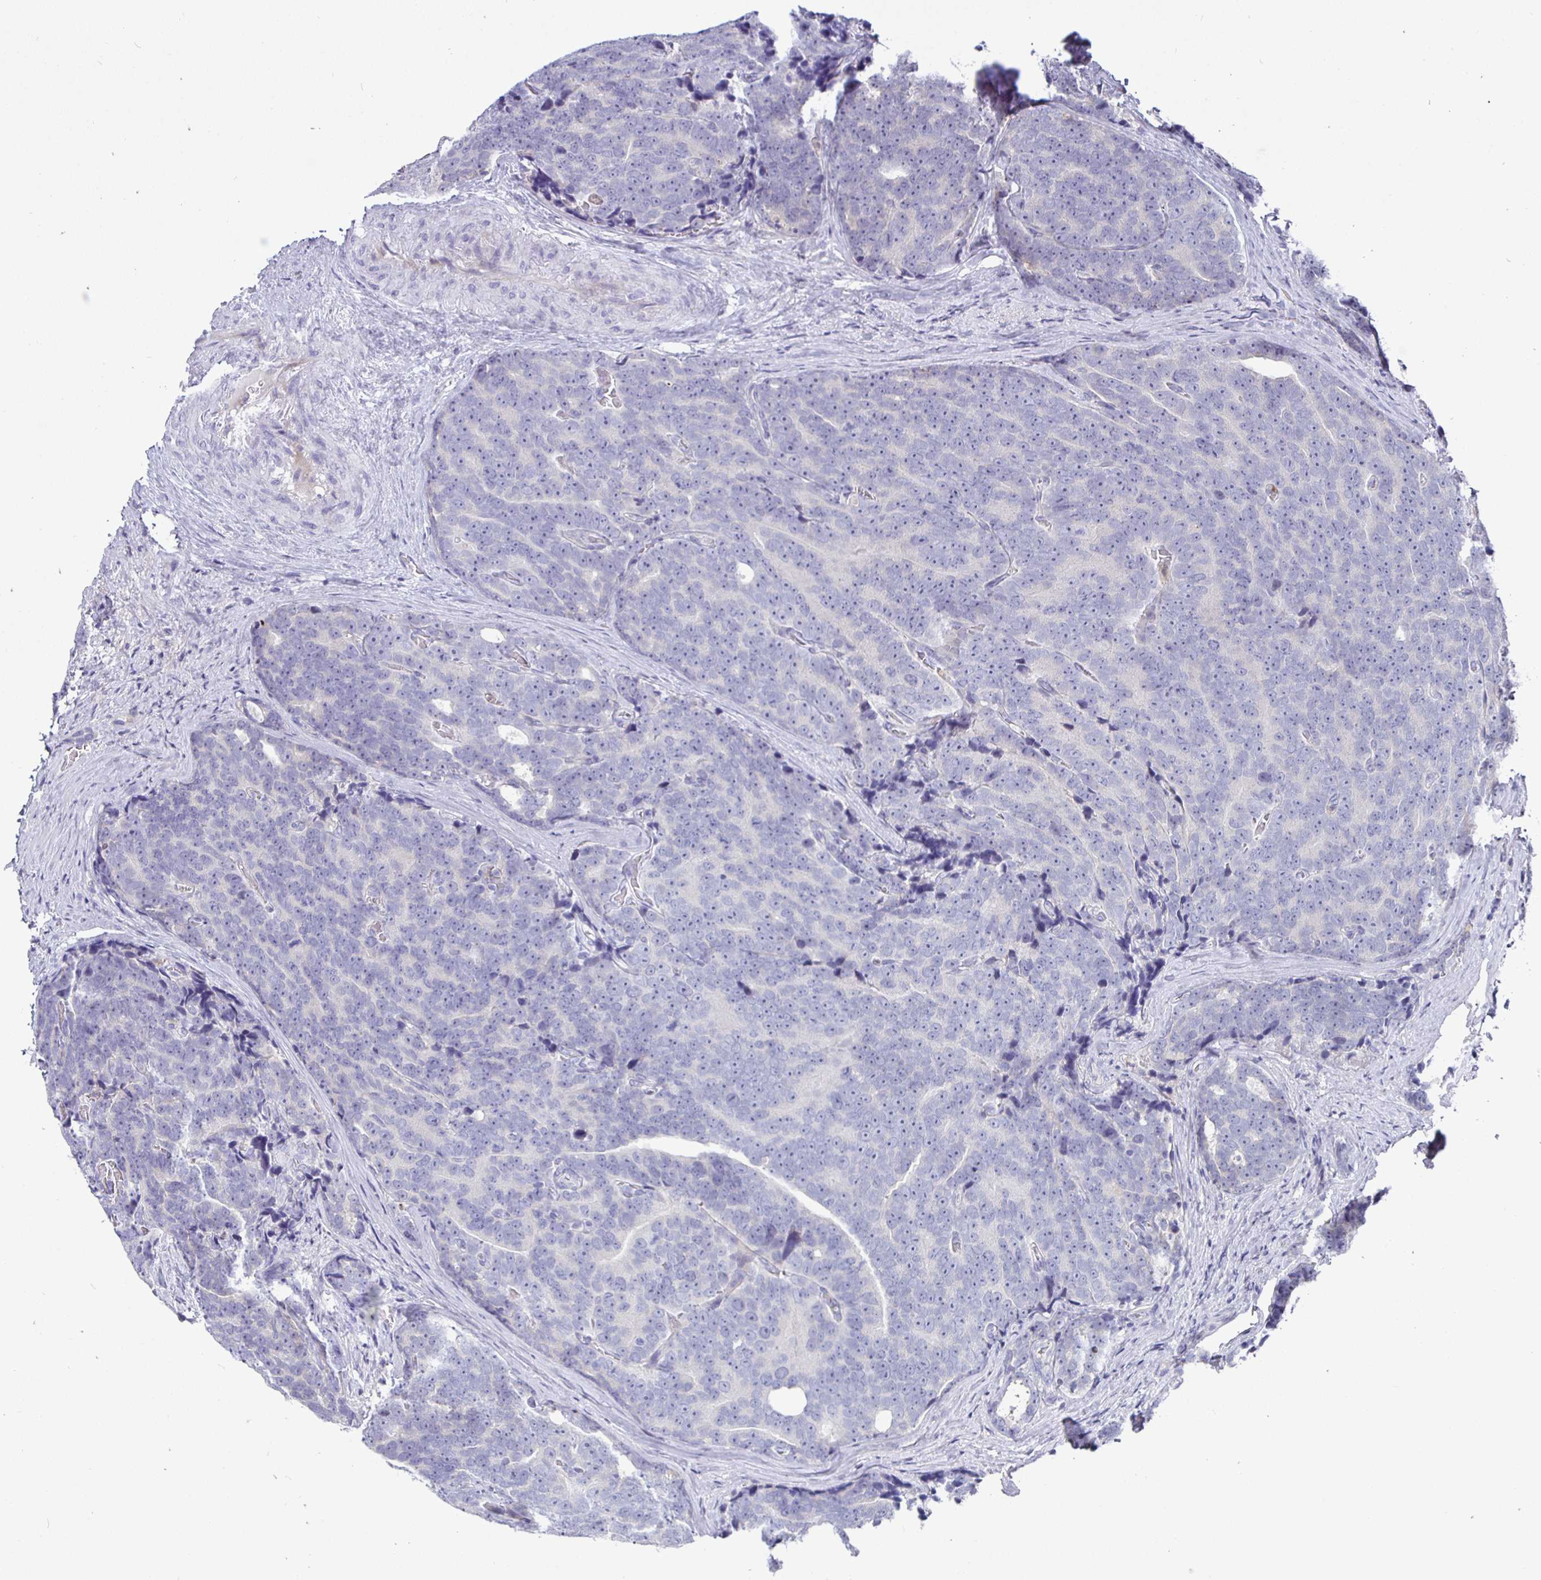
{"staining": {"intensity": "negative", "quantity": "none", "location": "none"}, "tissue": "prostate cancer", "cell_type": "Tumor cells", "image_type": "cancer", "snomed": [{"axis": "morphology", "description": "Adenocarcinoma, Low grade"}, {"axis": "topography", "description": "Prostate"}], "caption": "Immunohistochemistry image of low-grade adenocarcinoma (prostate) stained for a protein (brown), which shows no staining in tumor cells.", "gene": "SIRPA", "patient": {"sex": "male", "age": 62}}